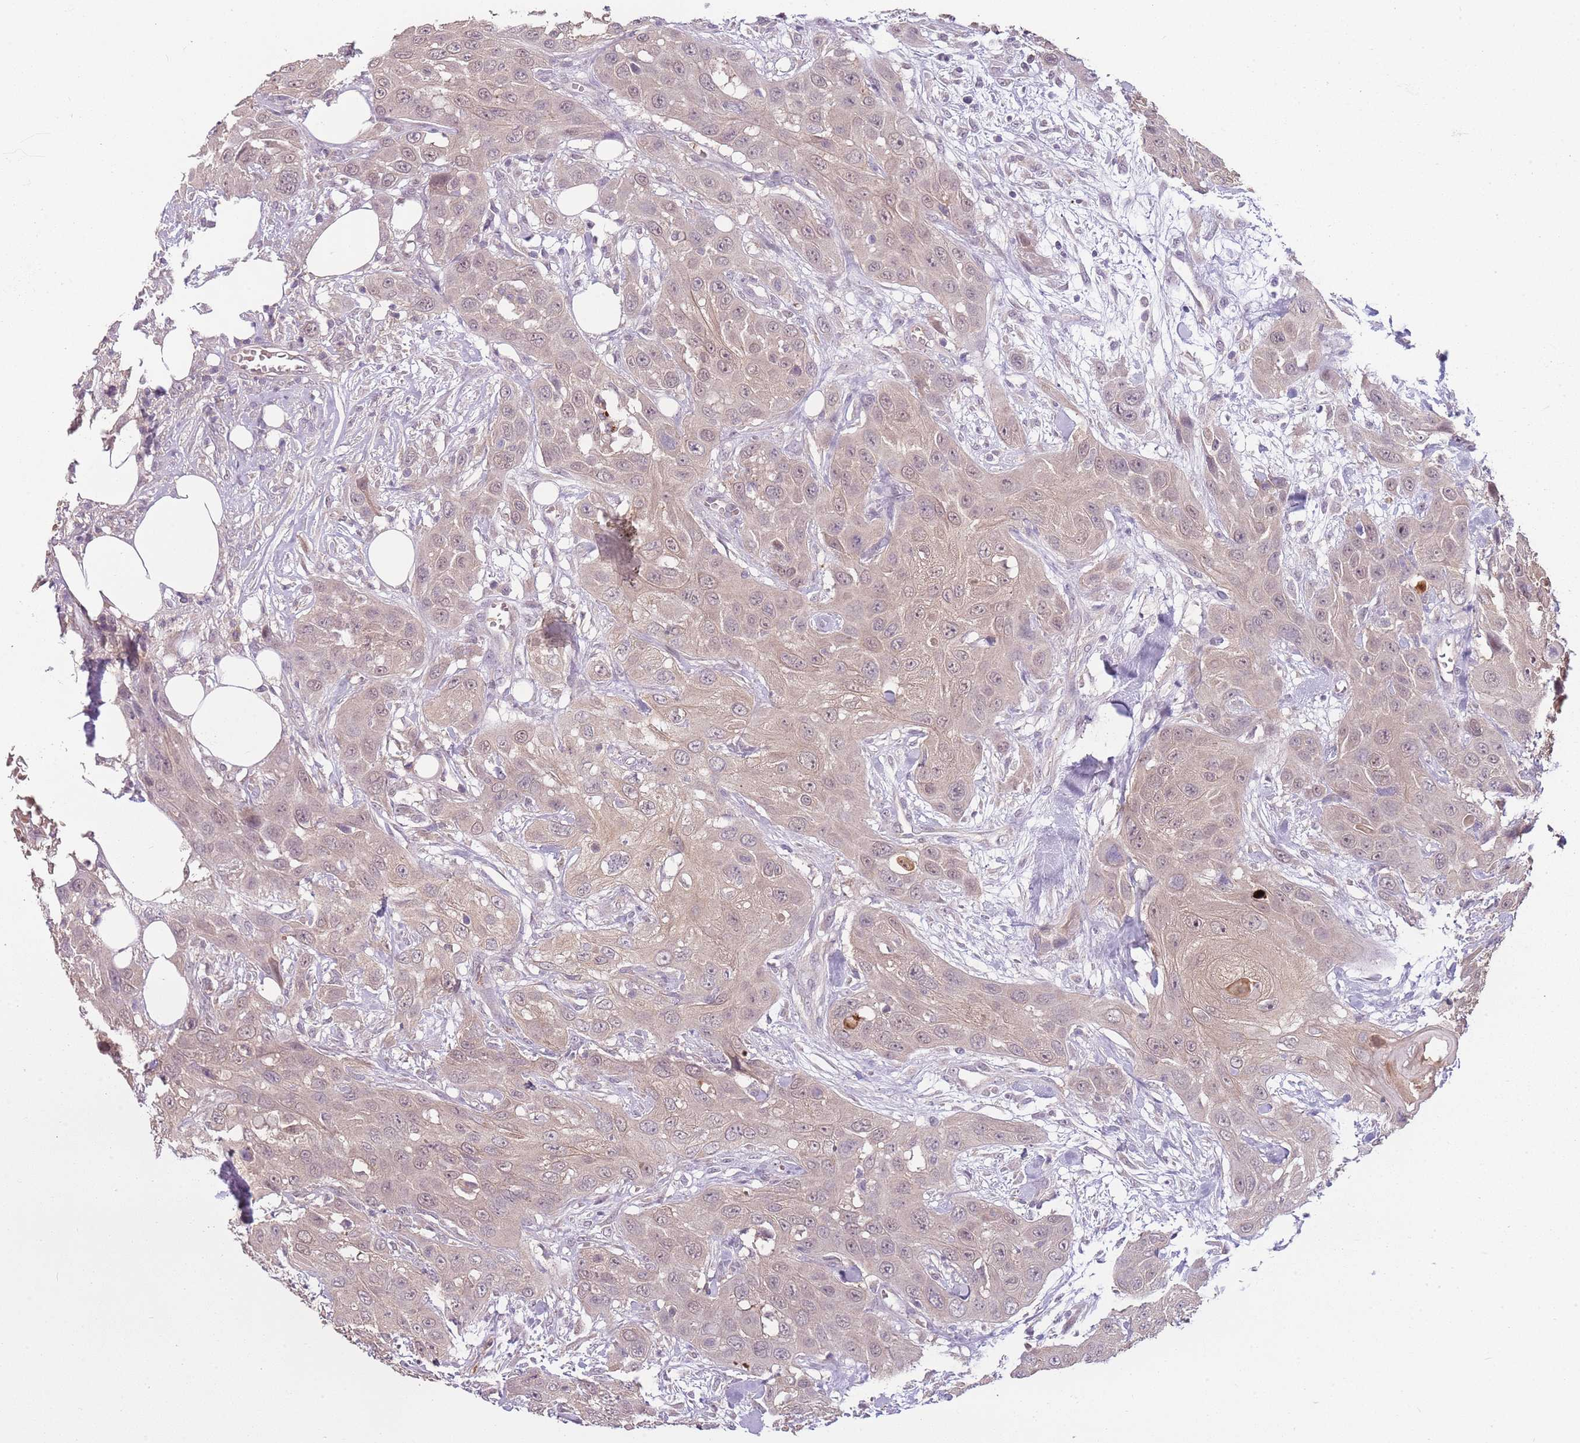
{"staining": {"intensity": "weak", "quantity": "25%-75%", "location": "cytoplasmic/membranous,nuclear"}, "tissue": "head and neck cancer", "cell_type": "Tumor cells", "image_type": "cancer", "snomed": [{"axis": "morphology", "description": "Squamous cell carcinoma, NOS"}, {"axis": "topography", "description": "Head-Neck"}], "caption": "The immunohistochemical stain highlights weak cytoplasmic/membranous and nuclear staining in tumor cells of head and neck cancer (squamous cell carcinoma) tissue.", "gene": "TEKT4", "patient": {"sex": "male", "age": 81}}